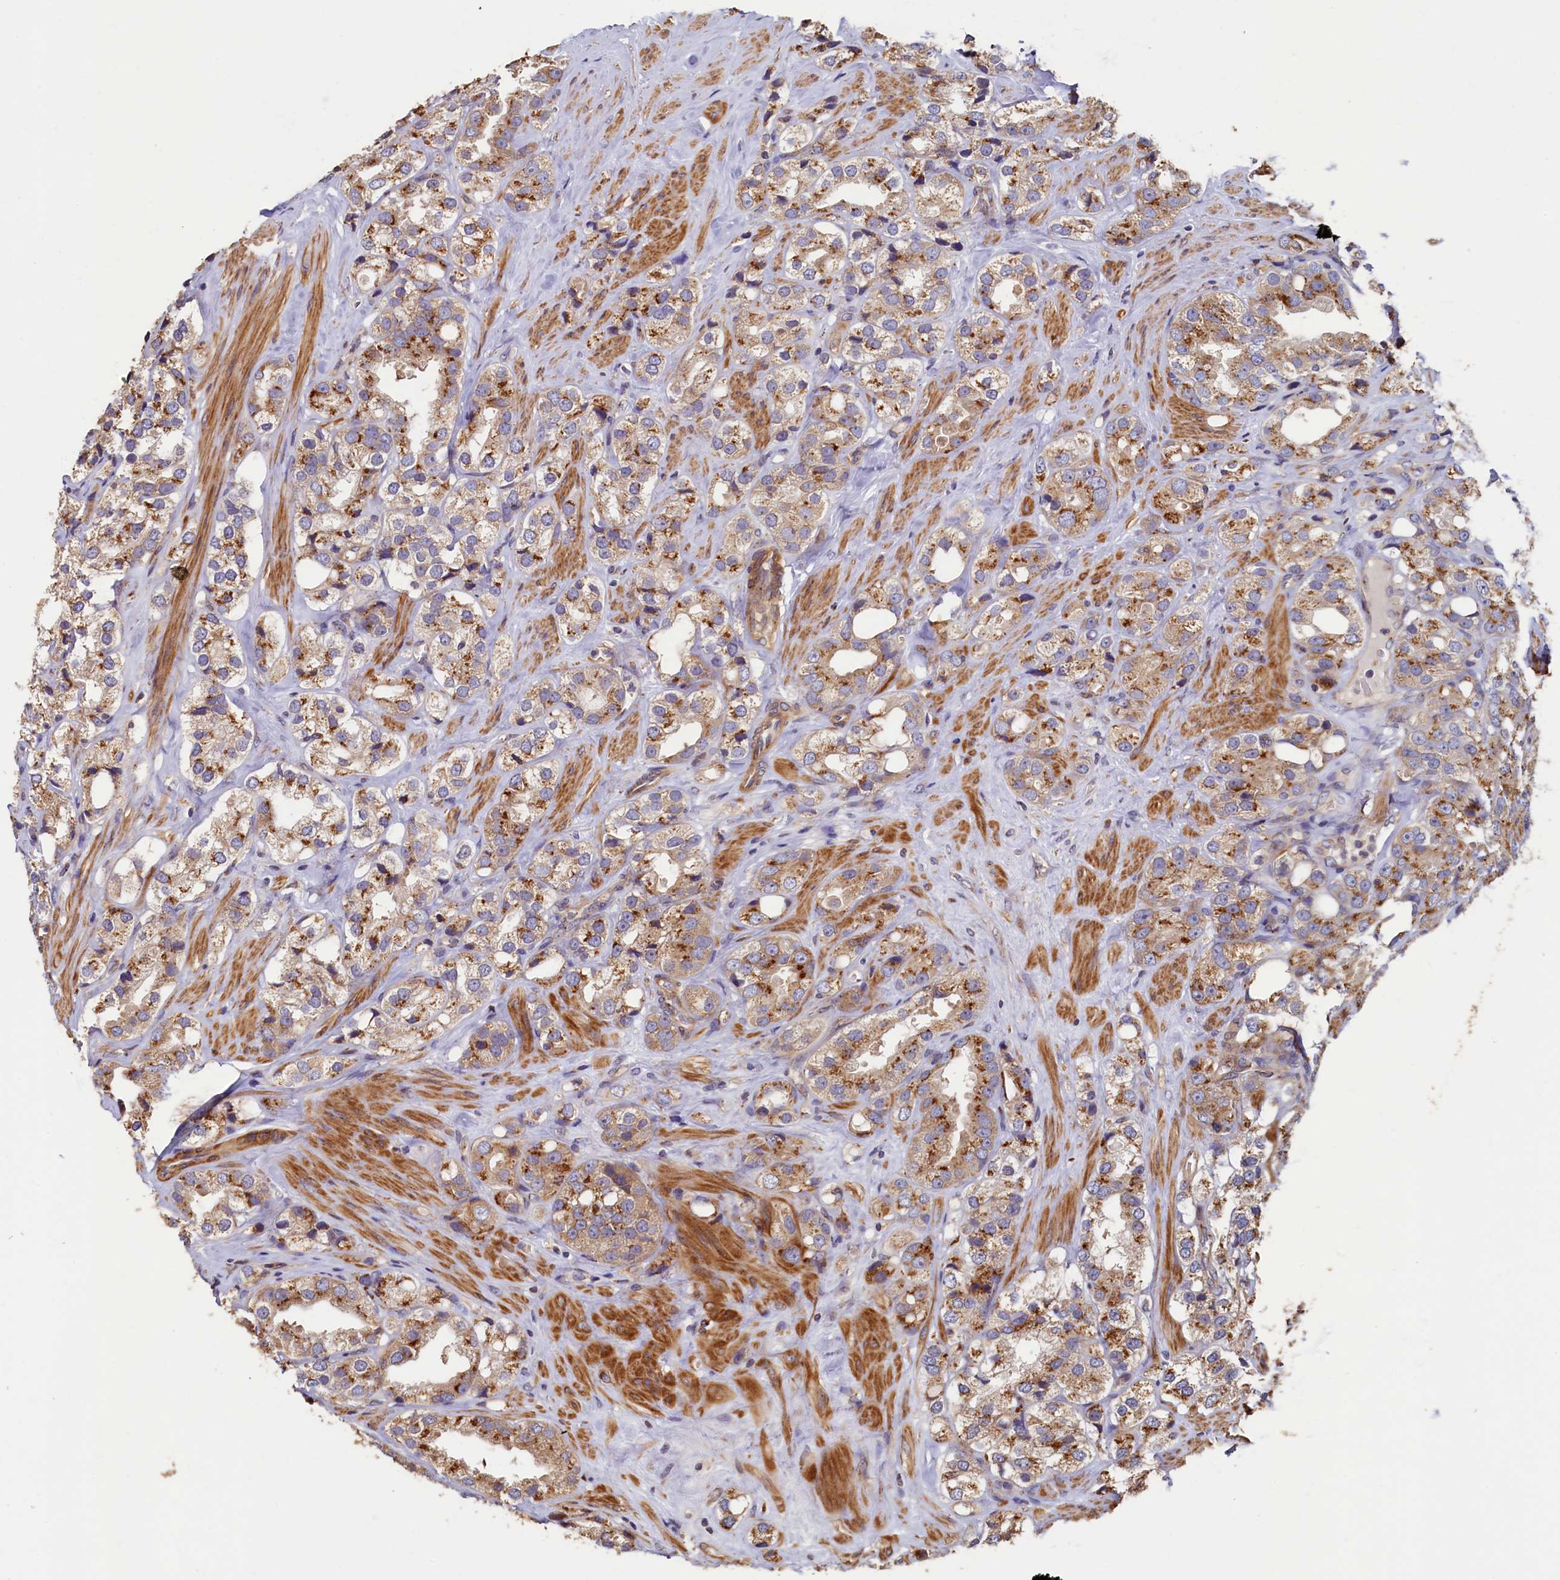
{"staining": {"intensity": "moderate", "quantity": ">75%", "location": "cytoplasmic/membranous"}, "tissue": "prostate cancer", "cell_type": "Tumor cells", "image_type": "cancer", "snomed": [{"axis": "morphology", "description": "Adenocarcinoma, NOS"}, {"axis": "topography", "description": "Prostate"}], "caption": "Brown immunohistochemical staining in prostate cancer (adenocarcinoma) displays moderate cytoplasmic/membranous staining in about >75% of tumor cells.", "gene": "TMEM181", "patient": {"sex": "male", "age": 79}}